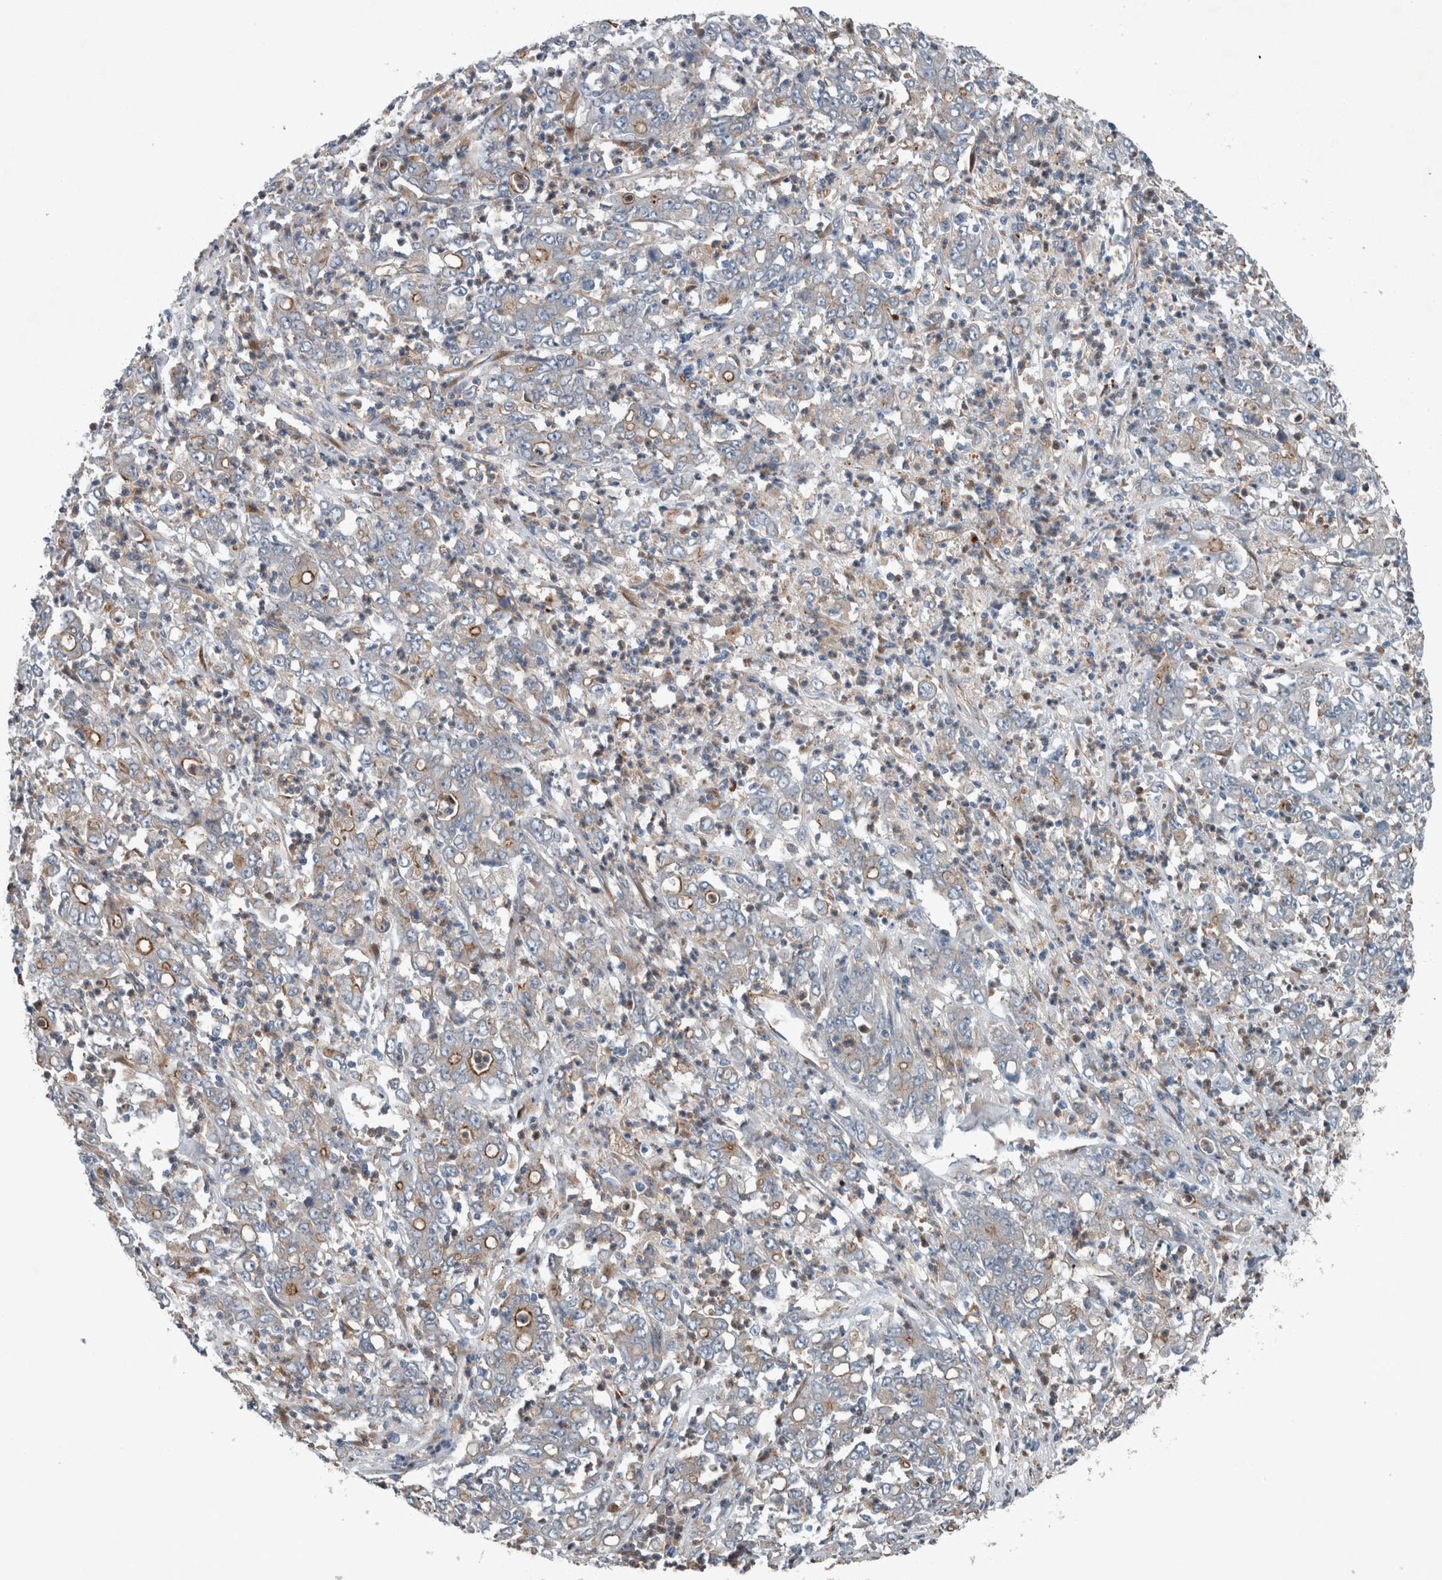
{"staining": {"intensity": "strong", "quantity": "<25%", "location": "cytoplasmic/membranous"}, "tissue": "stomach cancer", "cell_type": "Tumor cells", "image_type": "cancer", "snomed": [{"axis": "morphology", "description": "Adenocarcinoma, NOS"}, {"axis": "topography", "description": "Stomach, lower"}], "caption": "This is an image of immunohistochemistry staining of stomach cancer (adenocarcinoma), which shows strong expression in the cytoplasmic/membranous of tumor cells.", "gene": "GLT8D2", "patient": {"sex": "female", "age": 71}}